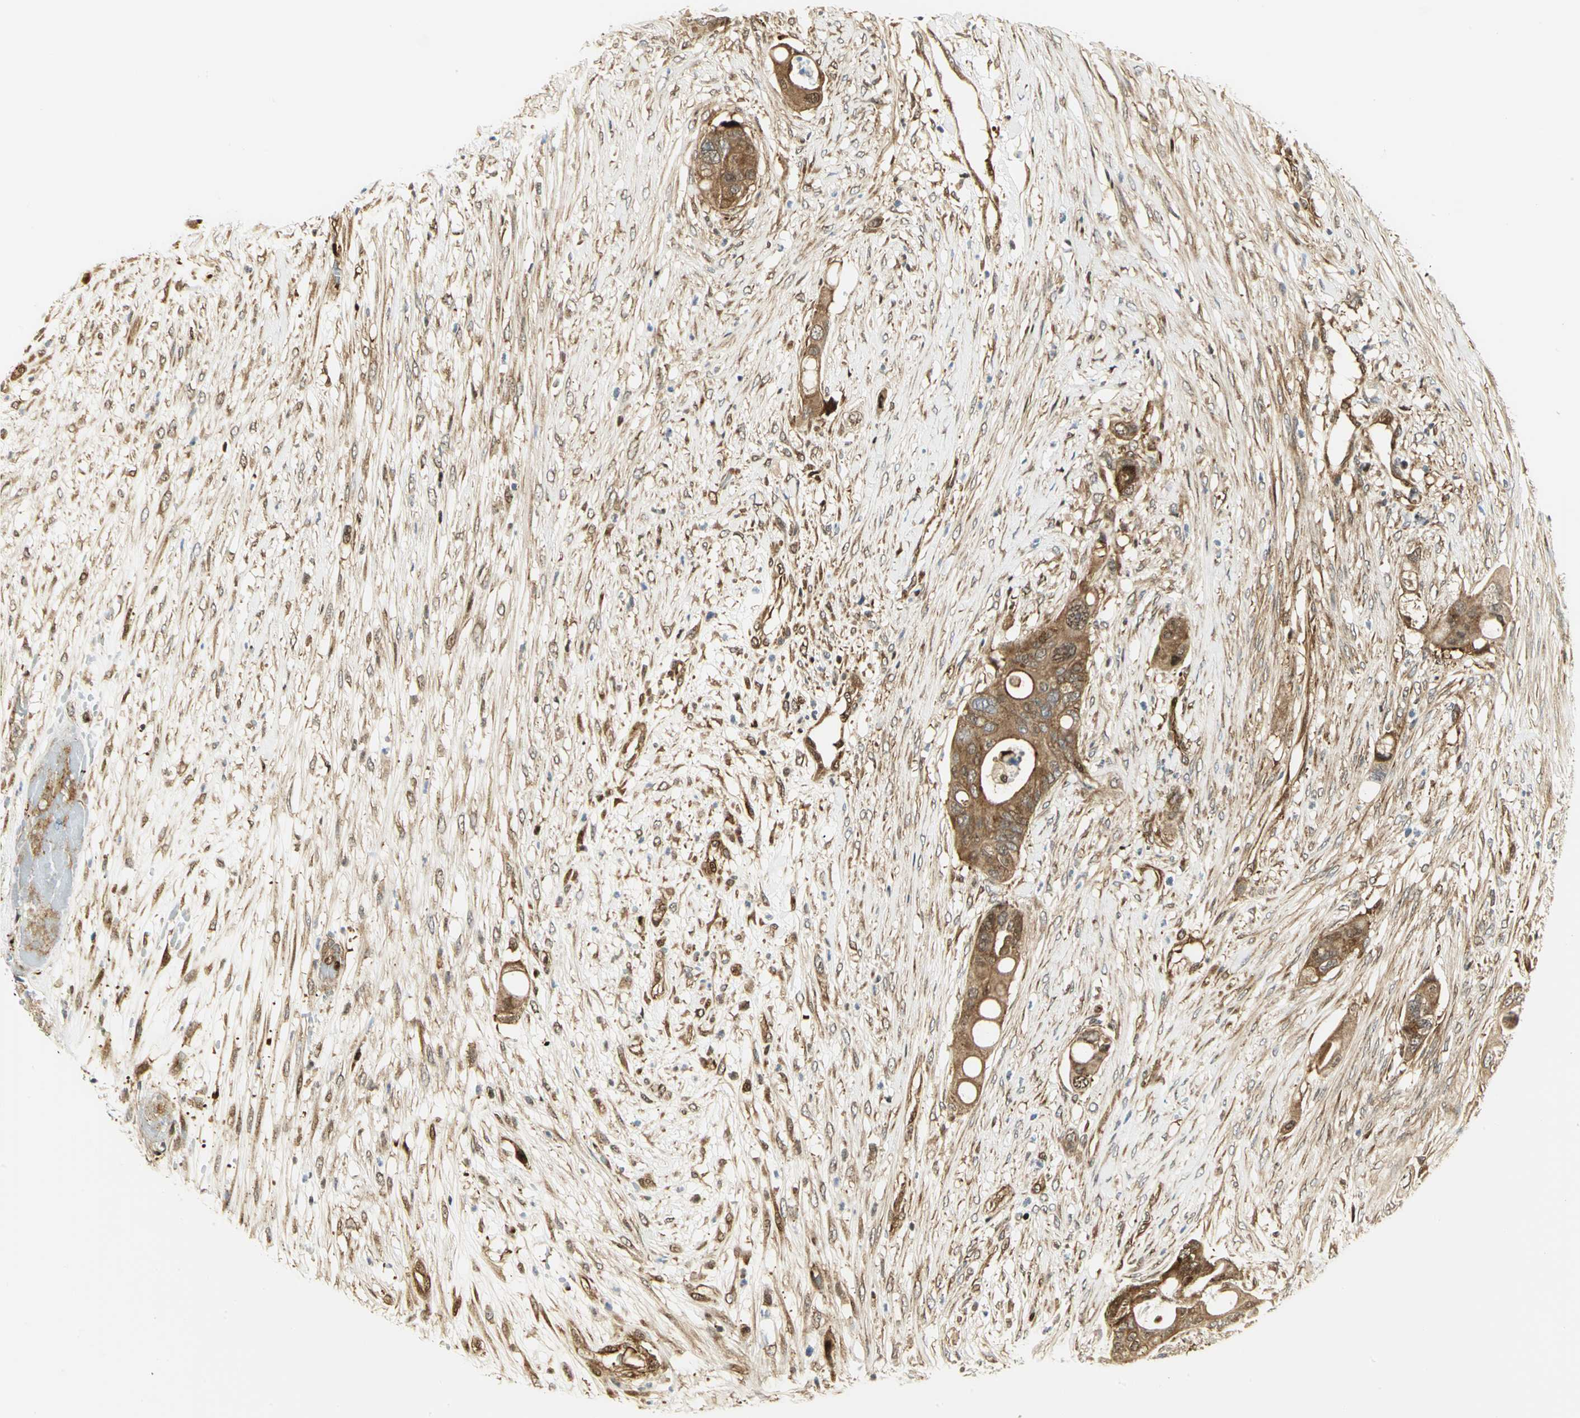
{"staining": {"intensity": "moderate", "quantity": ">75%", "location": "cytoplasmic/membranous,nuclear"}, "tissue": "colorectal cancer", "cell_type": "Tumor cells", "image_type": "cancer", "snomed": [{"axis": "morphology", "description": "Adenocarcinoma, NOS"}, {"axis": "topography", "description": "Colon"}], "caption": "Human adenocarcinoma (colorectal) stained with a protein marker reveals moderate staining in tumor cells.", "gene": "EEA1", "patient": {"sex": "female", "age": 57}}